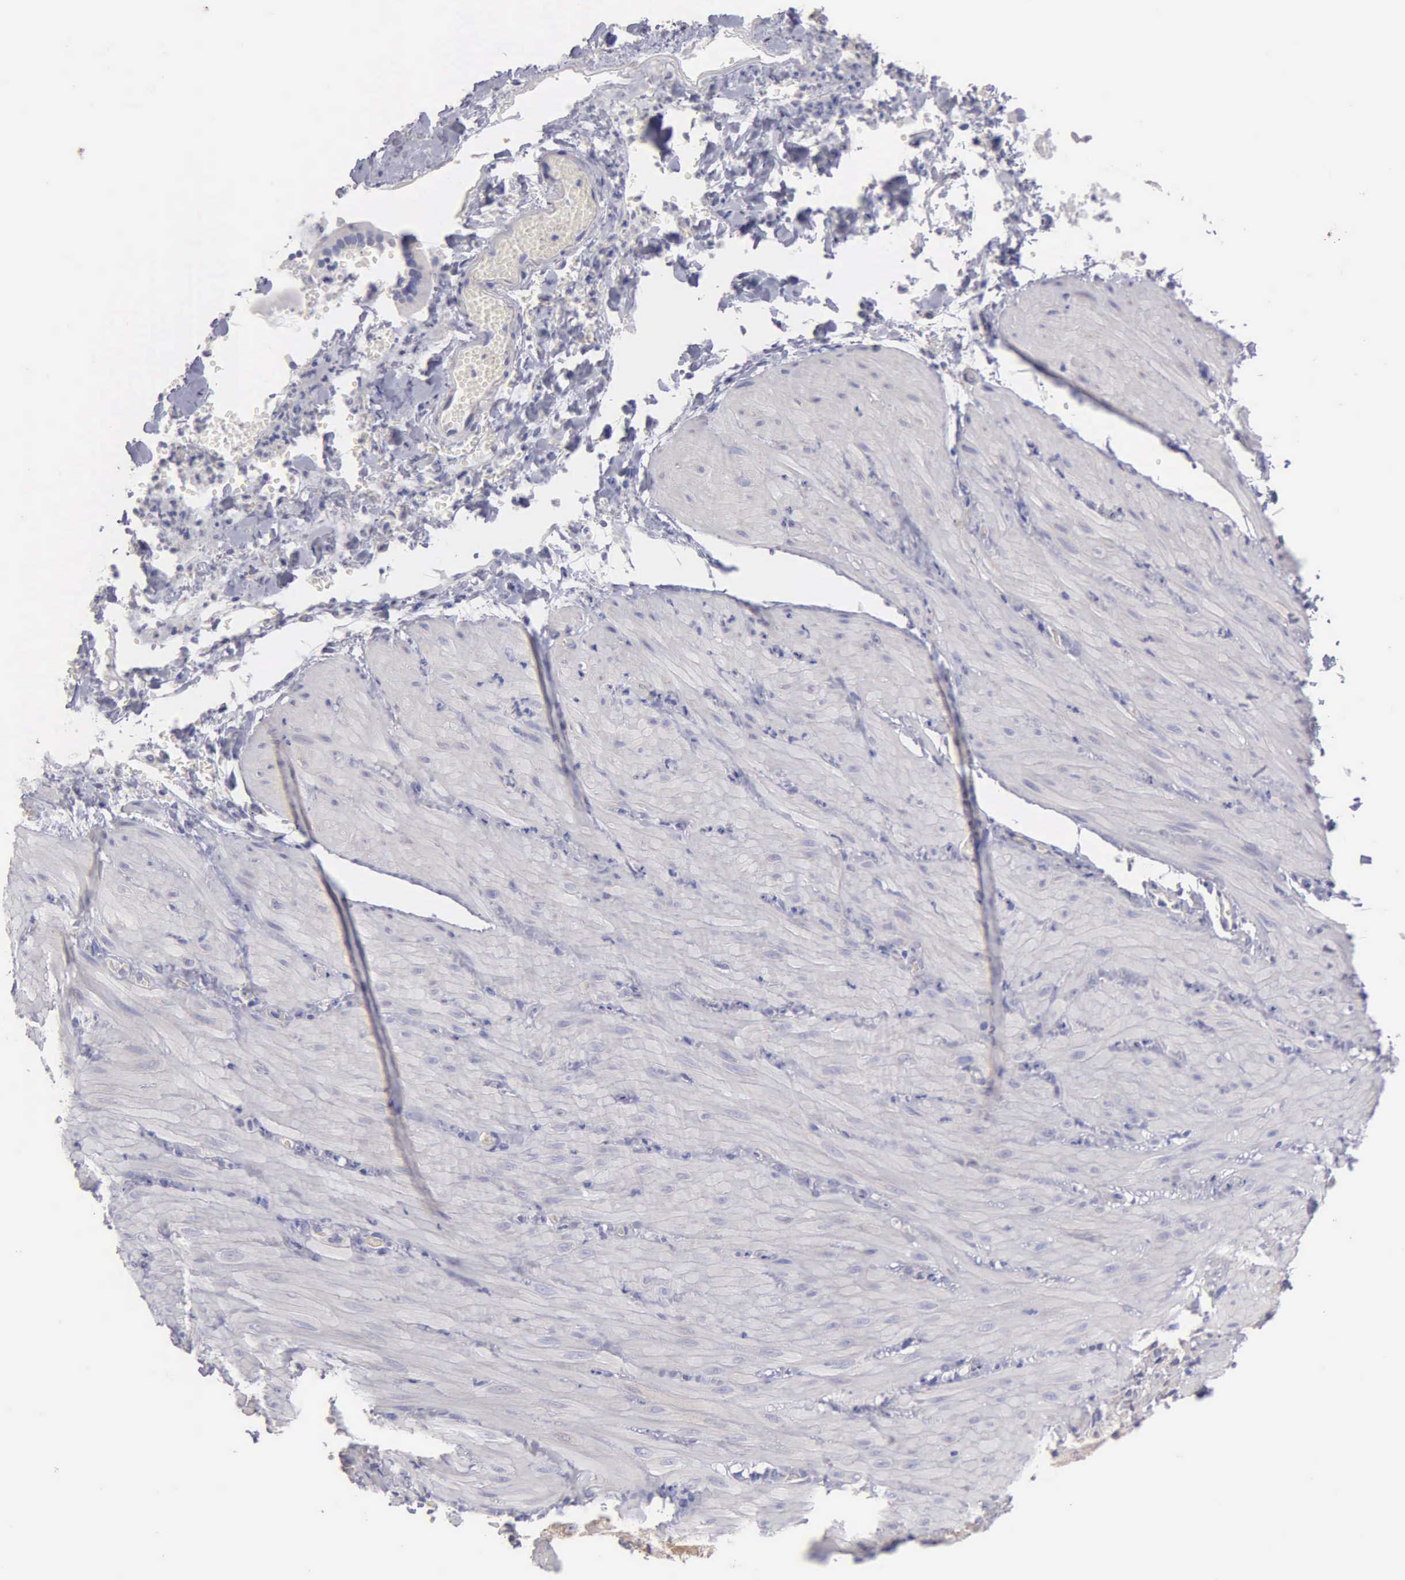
{"staining": {"intensity": "negative", "quantity": "none", "location": "none"}, "tissue": "smooth muscle", "cell_type": "Smooth muscle cells", "image_type": "normal", "snomed": [{"axis": "morphology", "description": "Normal tissue, NOS"}, {"axis": "topography", "description": "Duodenum"}], "caption": "The histopathology image demonstrates no significant expression in smooth muscle cells of smooth muscle.", "gene": "APP", "patient": {"sex": "male", "age": 63}}